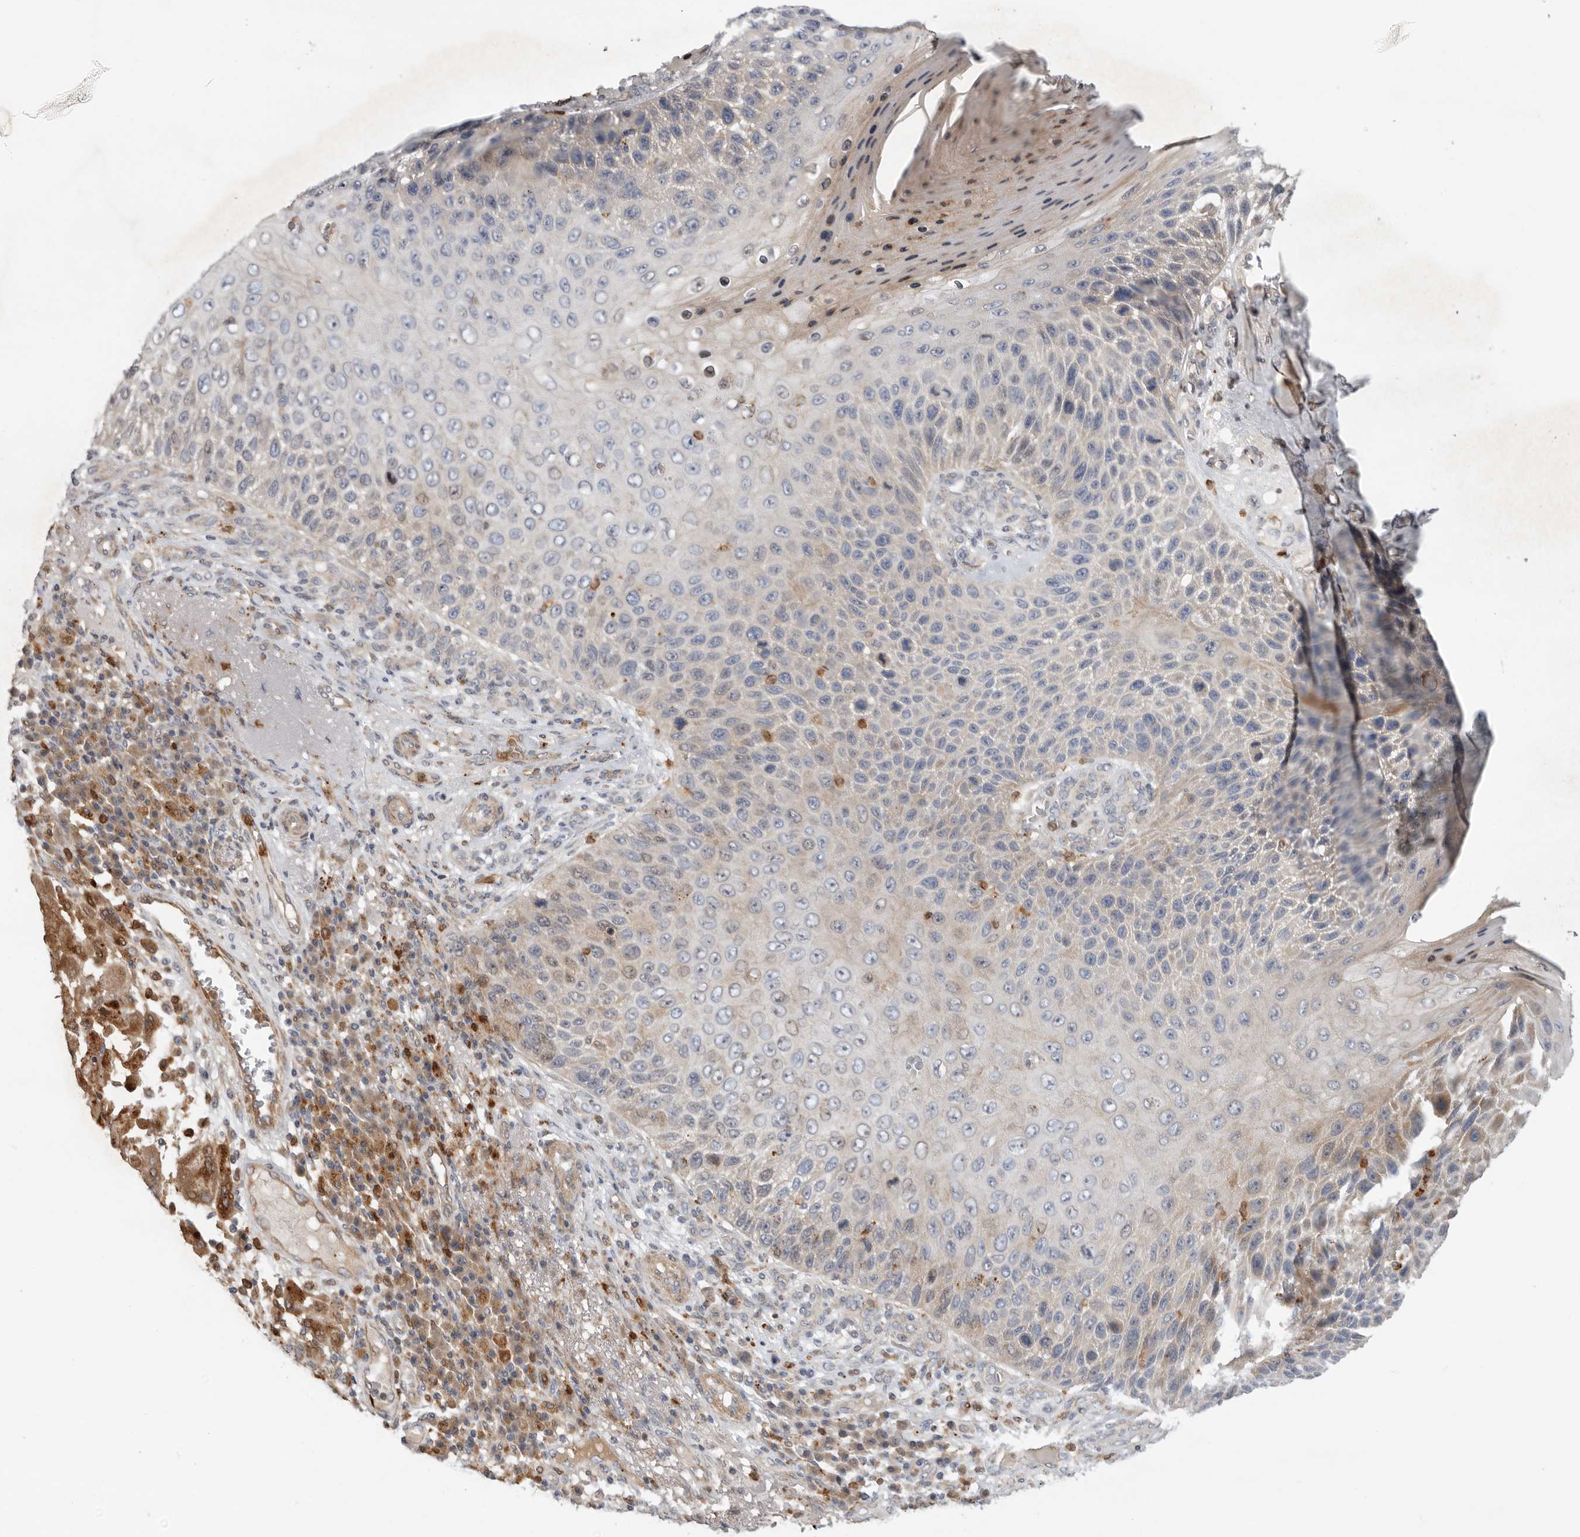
{"staining": {"intensity": "weak", "quantity": "<25%", "location": "cytoplasmic/membranous"}, "tissue": "skin cancer", "cell_type": "Tumor cells", "image_type": "cancer", "snomed": [{"axis": "morphology", "description": "Squamous cell carcinoma, NOS"}, {"axis": "topography", "description": "Skin"}], "caption": "Skin squamous cell carcinoma stained for a protein using immunohistochemistry (IHC) demonstrates no expression tumor cells.", "gene": "GNE", "patient": {"sex": "female", "age": 88}}